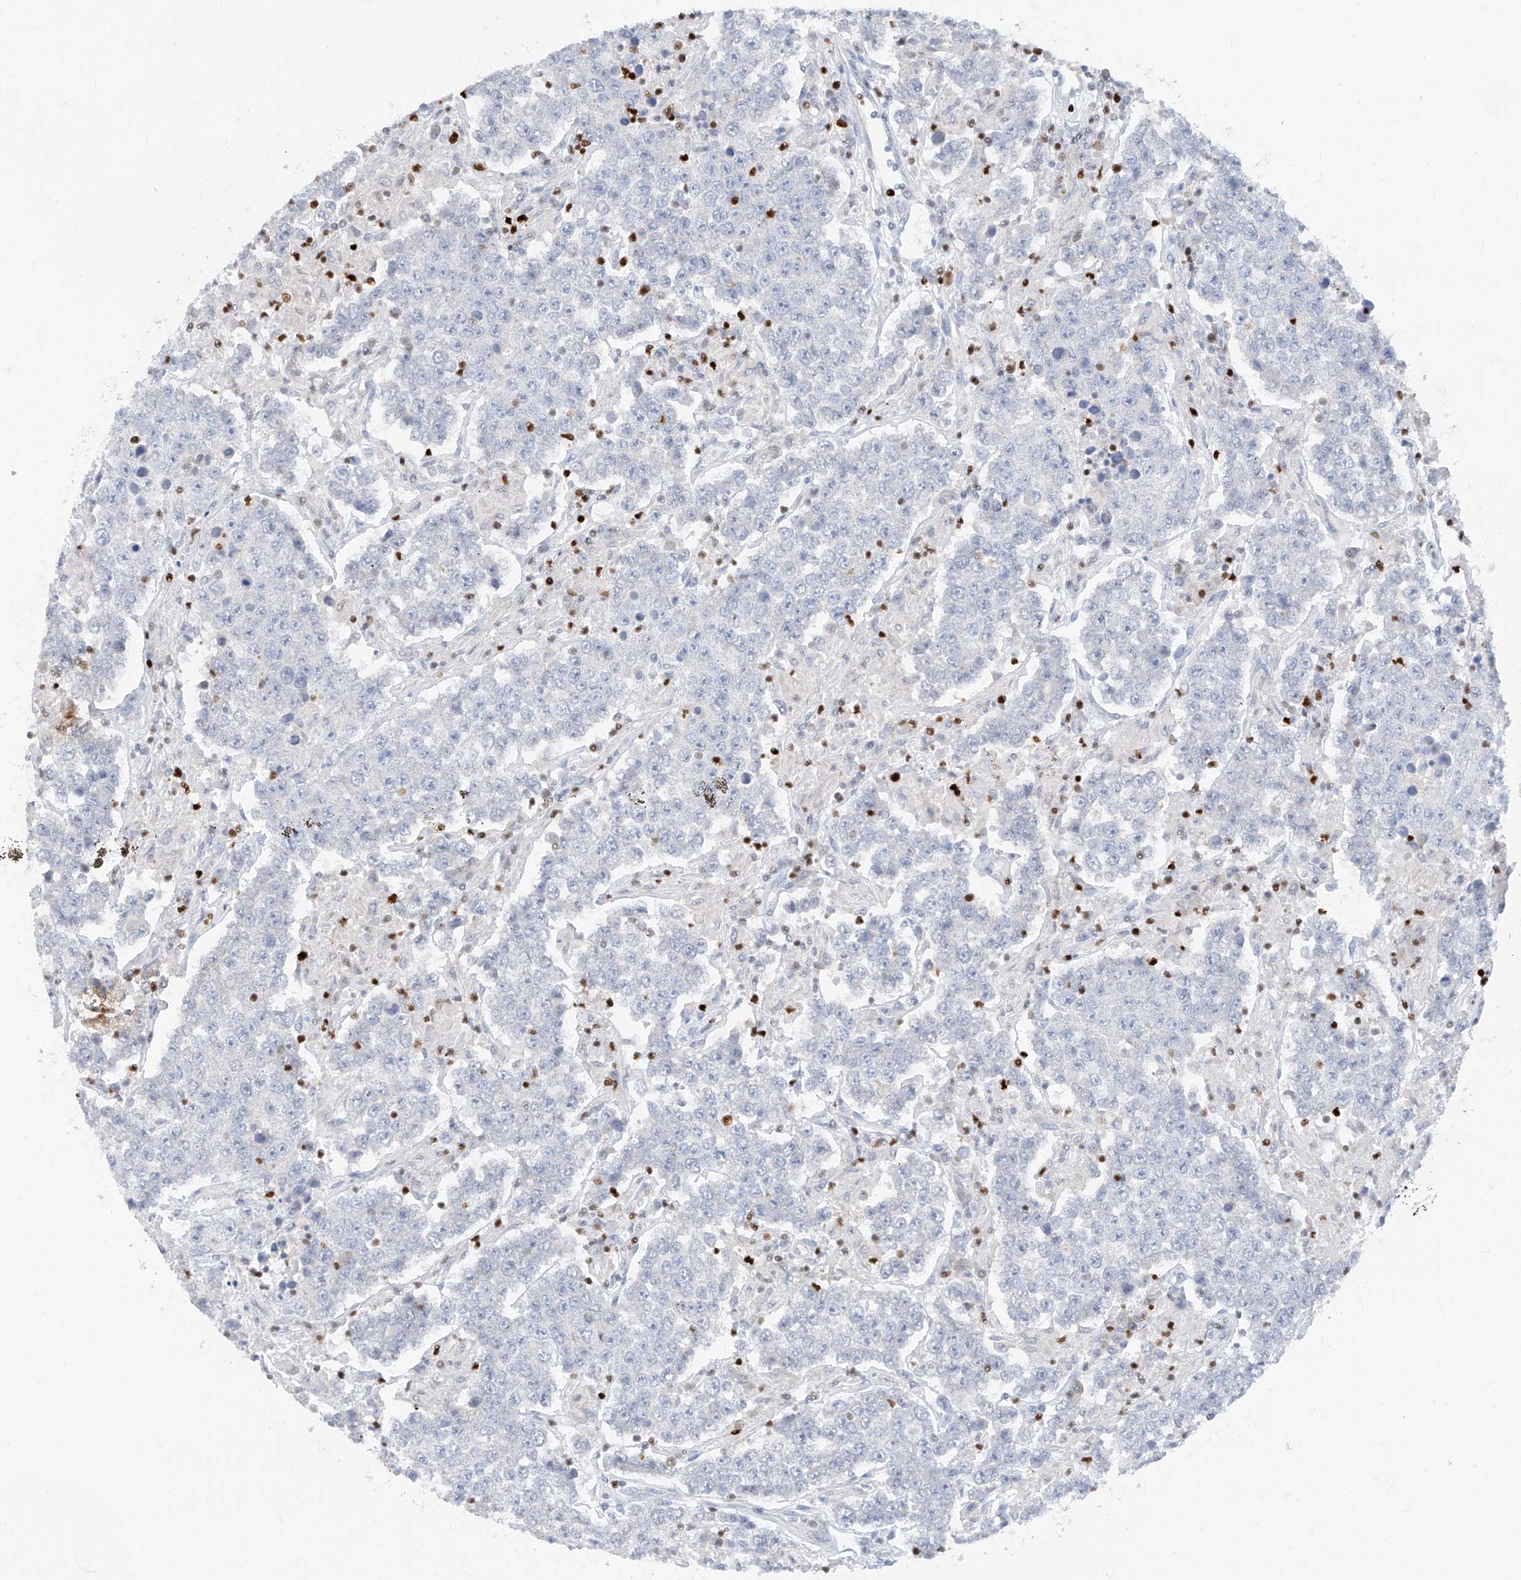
{"staining": {"intensity": "negative", "quantity": "none", "location": "none"}, "tissue": "testis cancer", "cell_type": "Tumor cells", "image_type": "cancer", "snomed": [{"axis": "morphology", "description": "Normal tissue, NOS"}, {"axis": "morphology", "description": "Urothelial carcinoma, High grade"}, {"axis": "morphology", "description": "Seminoma, NOS"}, {"axis": "morphology", "description": "Carcinoma, Embryonal, NOS"}, {"axis": "topography", "description": "Urinary bladder"}, {"axis": "topography", "description": "Testis"}], "caption": "This is a photomicrograph of IHC staining of testis cancer, which shows no expression in tumor cells.", "gene": "TBX21", "patient": {"sex": "male", "age": 41}}